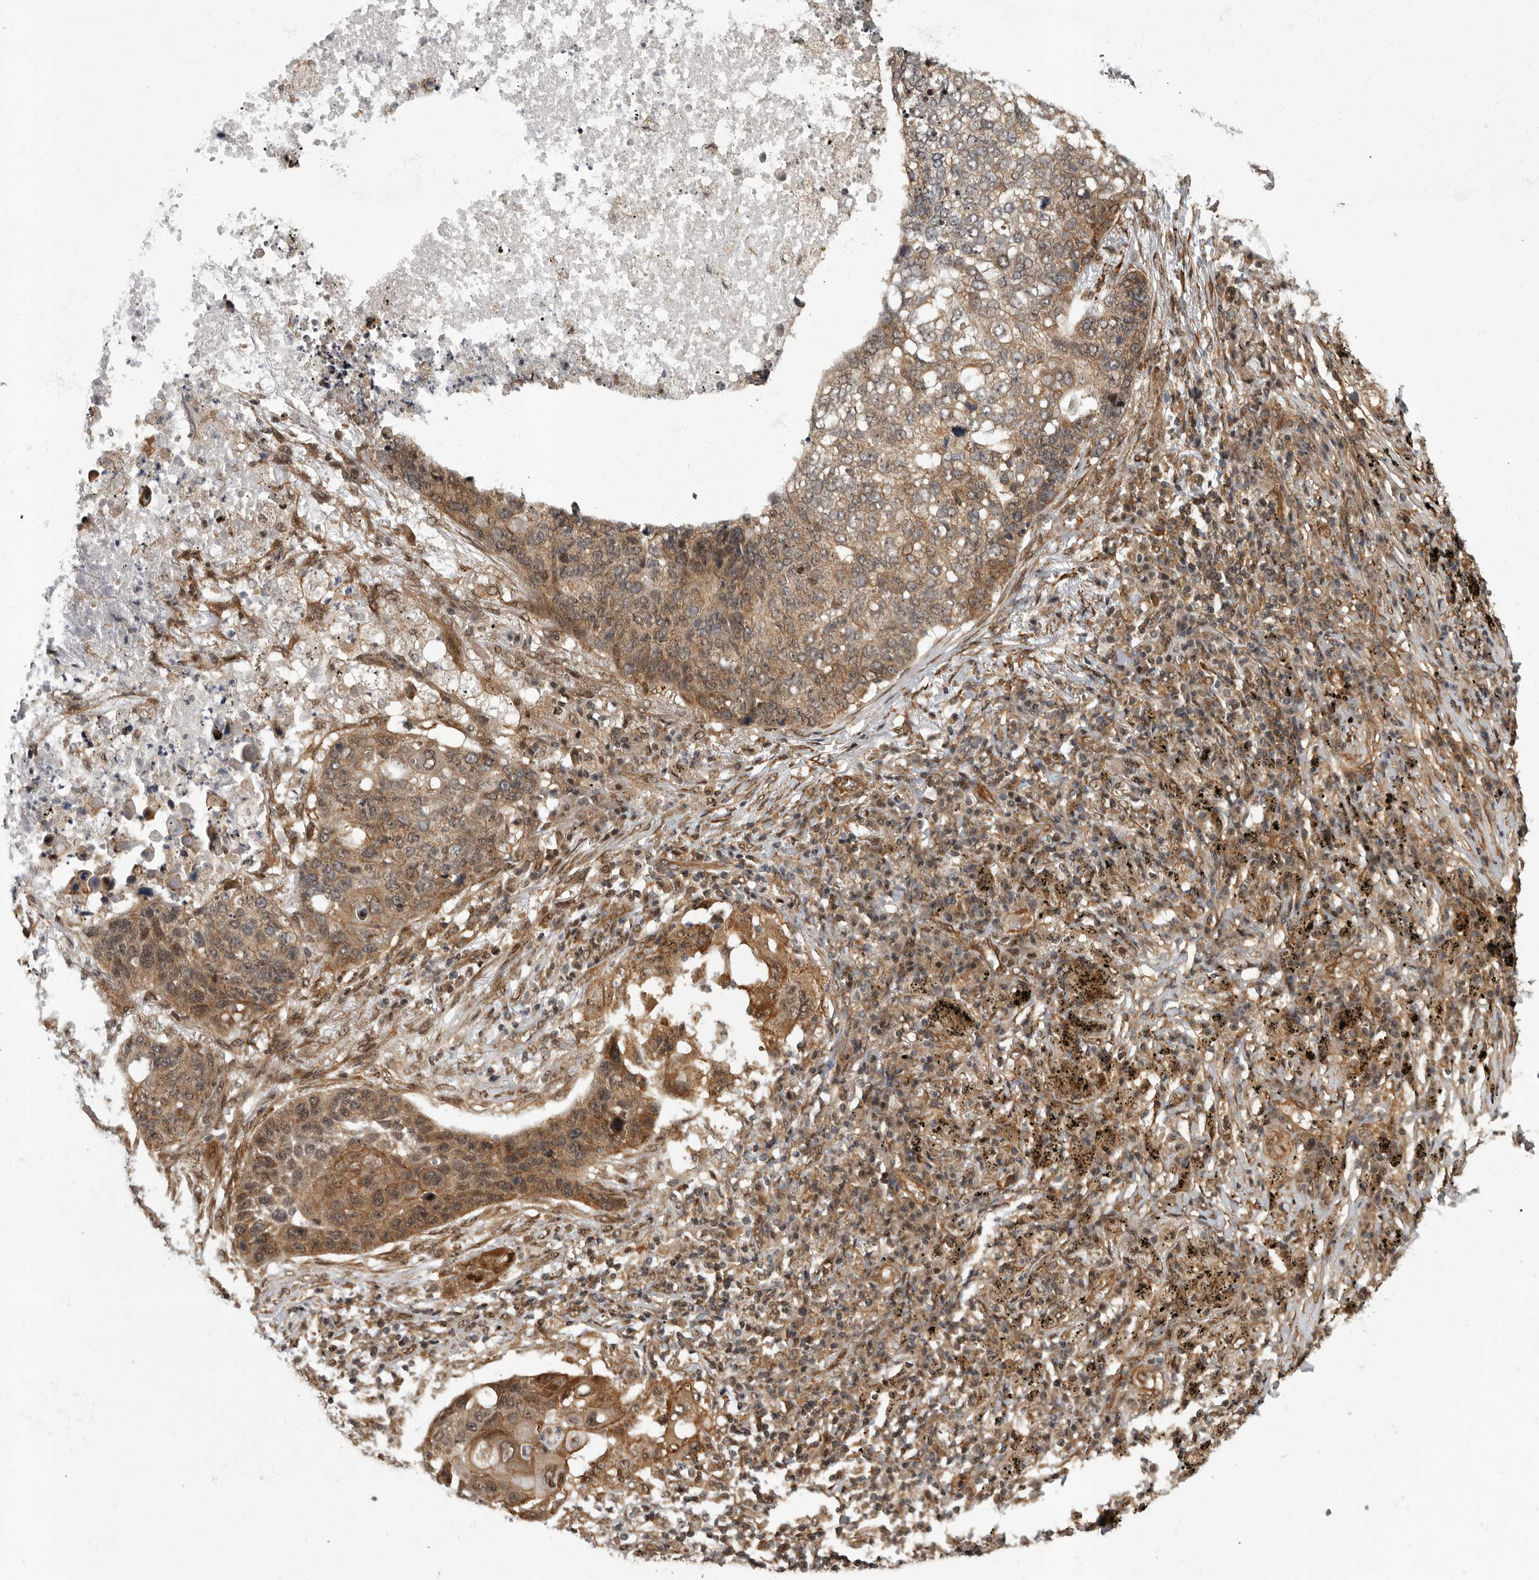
{"staining": {"intensity": "moderate", "quantity": ">75%", "location": "cytoplasmic/membranous,nuclear"}, "tissue": "lung cancer", "cell_type": "Tumor cells", "image_type": "cancer", "snomed": [{"axis": "morphology", "description": "Squamous cell carcinoma, NOS"}, {"axis": "topography", "description": "Lung"}], "caption": "Tumor cells display medium levels of moderate cytoplasmic/membranous and nuclear expression in about >75% of cells in squamous cell carcinoma (lung). (brown staining indicates protein expression, while blue staining denotes nuclei).", "gene": "VPS50", "patient": {"sex": "female", "age": 63}}